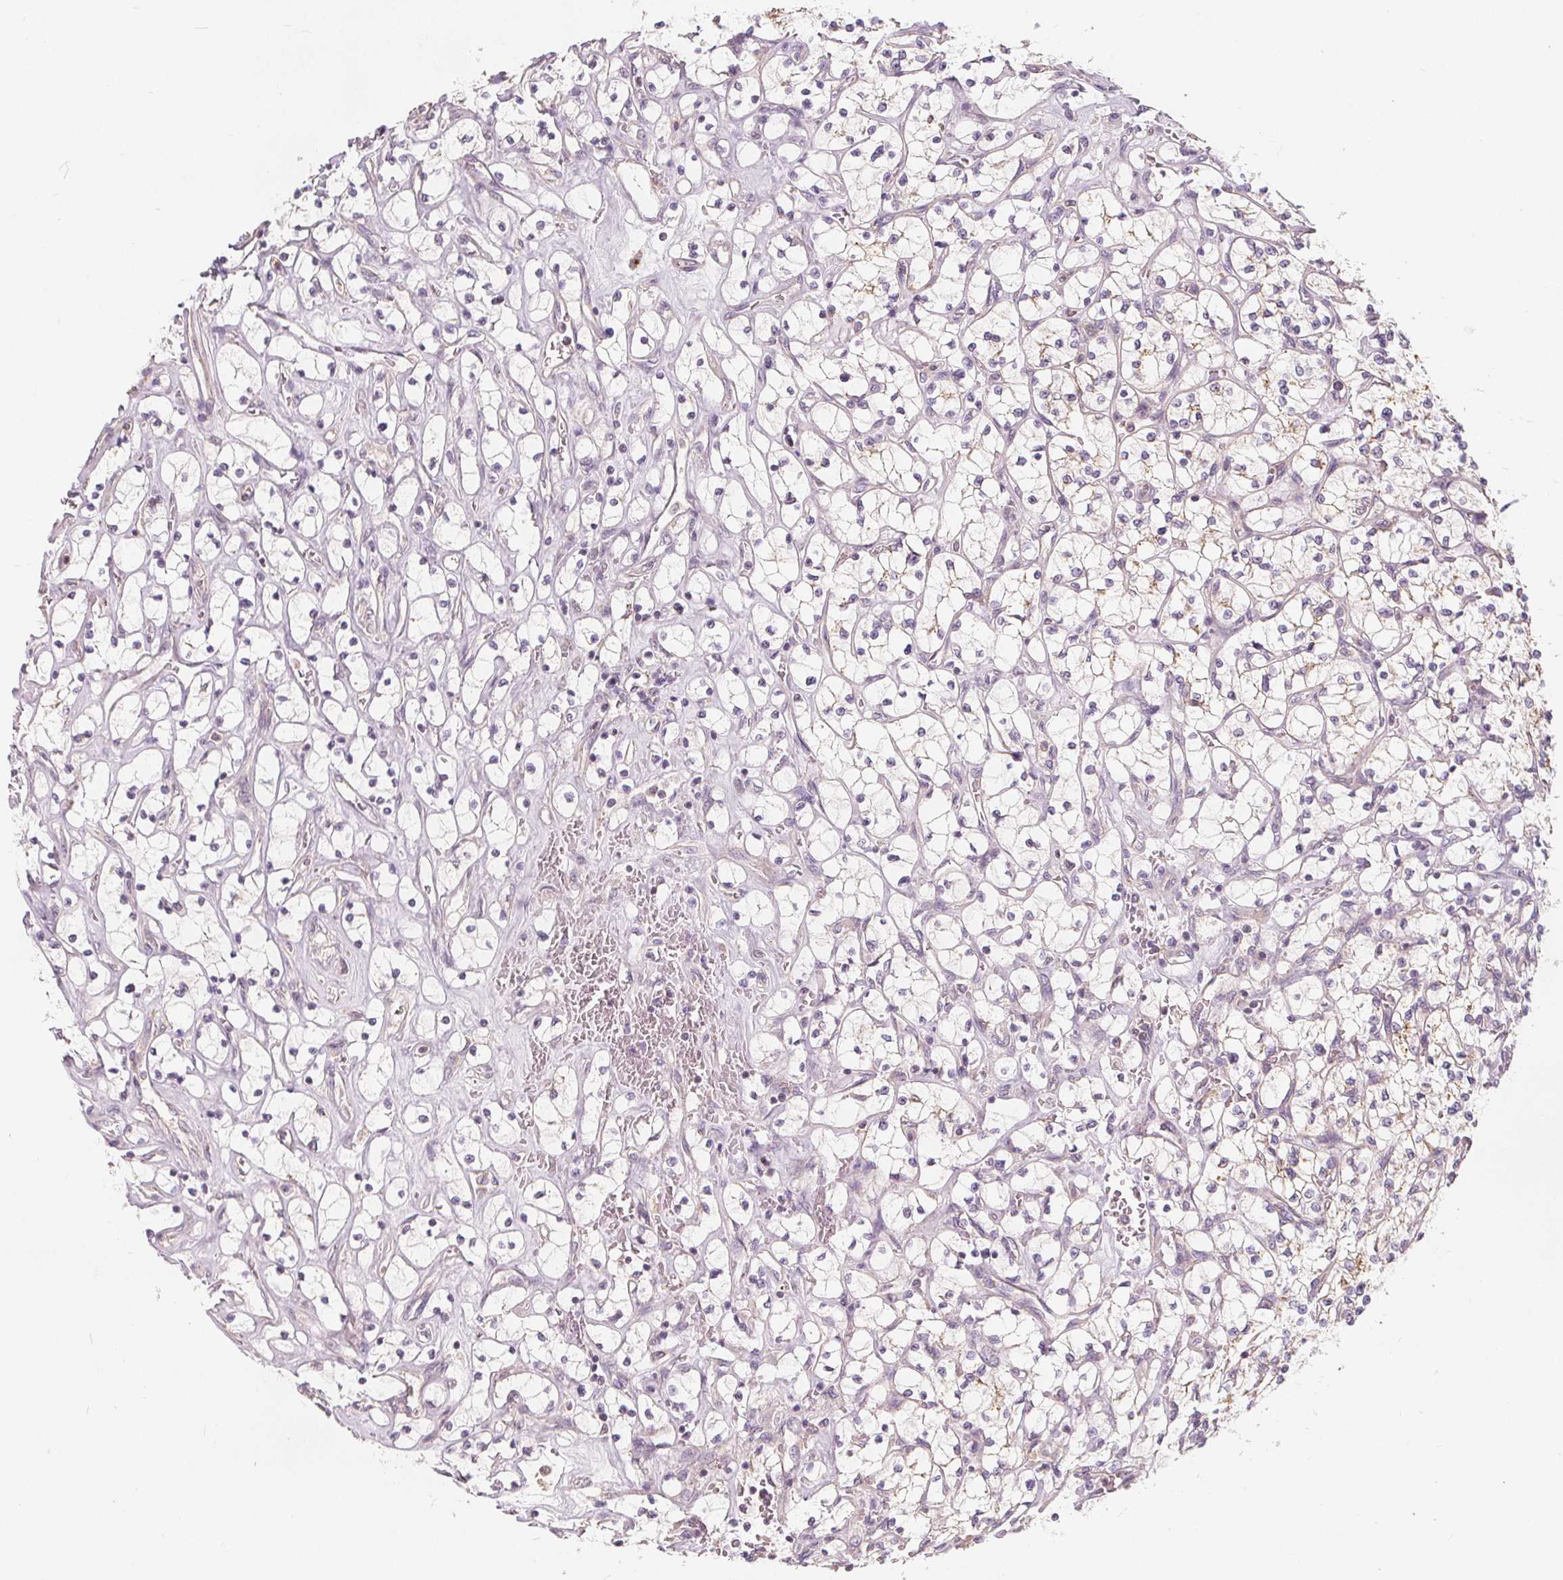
{"staining": {"intensity": "negative", "quantity": "none", "location": "none"}, "tissue": "renal cancer", "cell_type": "Tumor cells", "image_type": "cancer", "snomed": [{"axis": "morphology", "description": "Adenocarcinoma, NOS"}, {"axis": "topography", "description": "Kidney"}], "caption": "There is no significant expression in tumor cells of adenocarcinoma (renal).", "gene": "DRC3", "patient": {"sex": "female", "age": 64}}